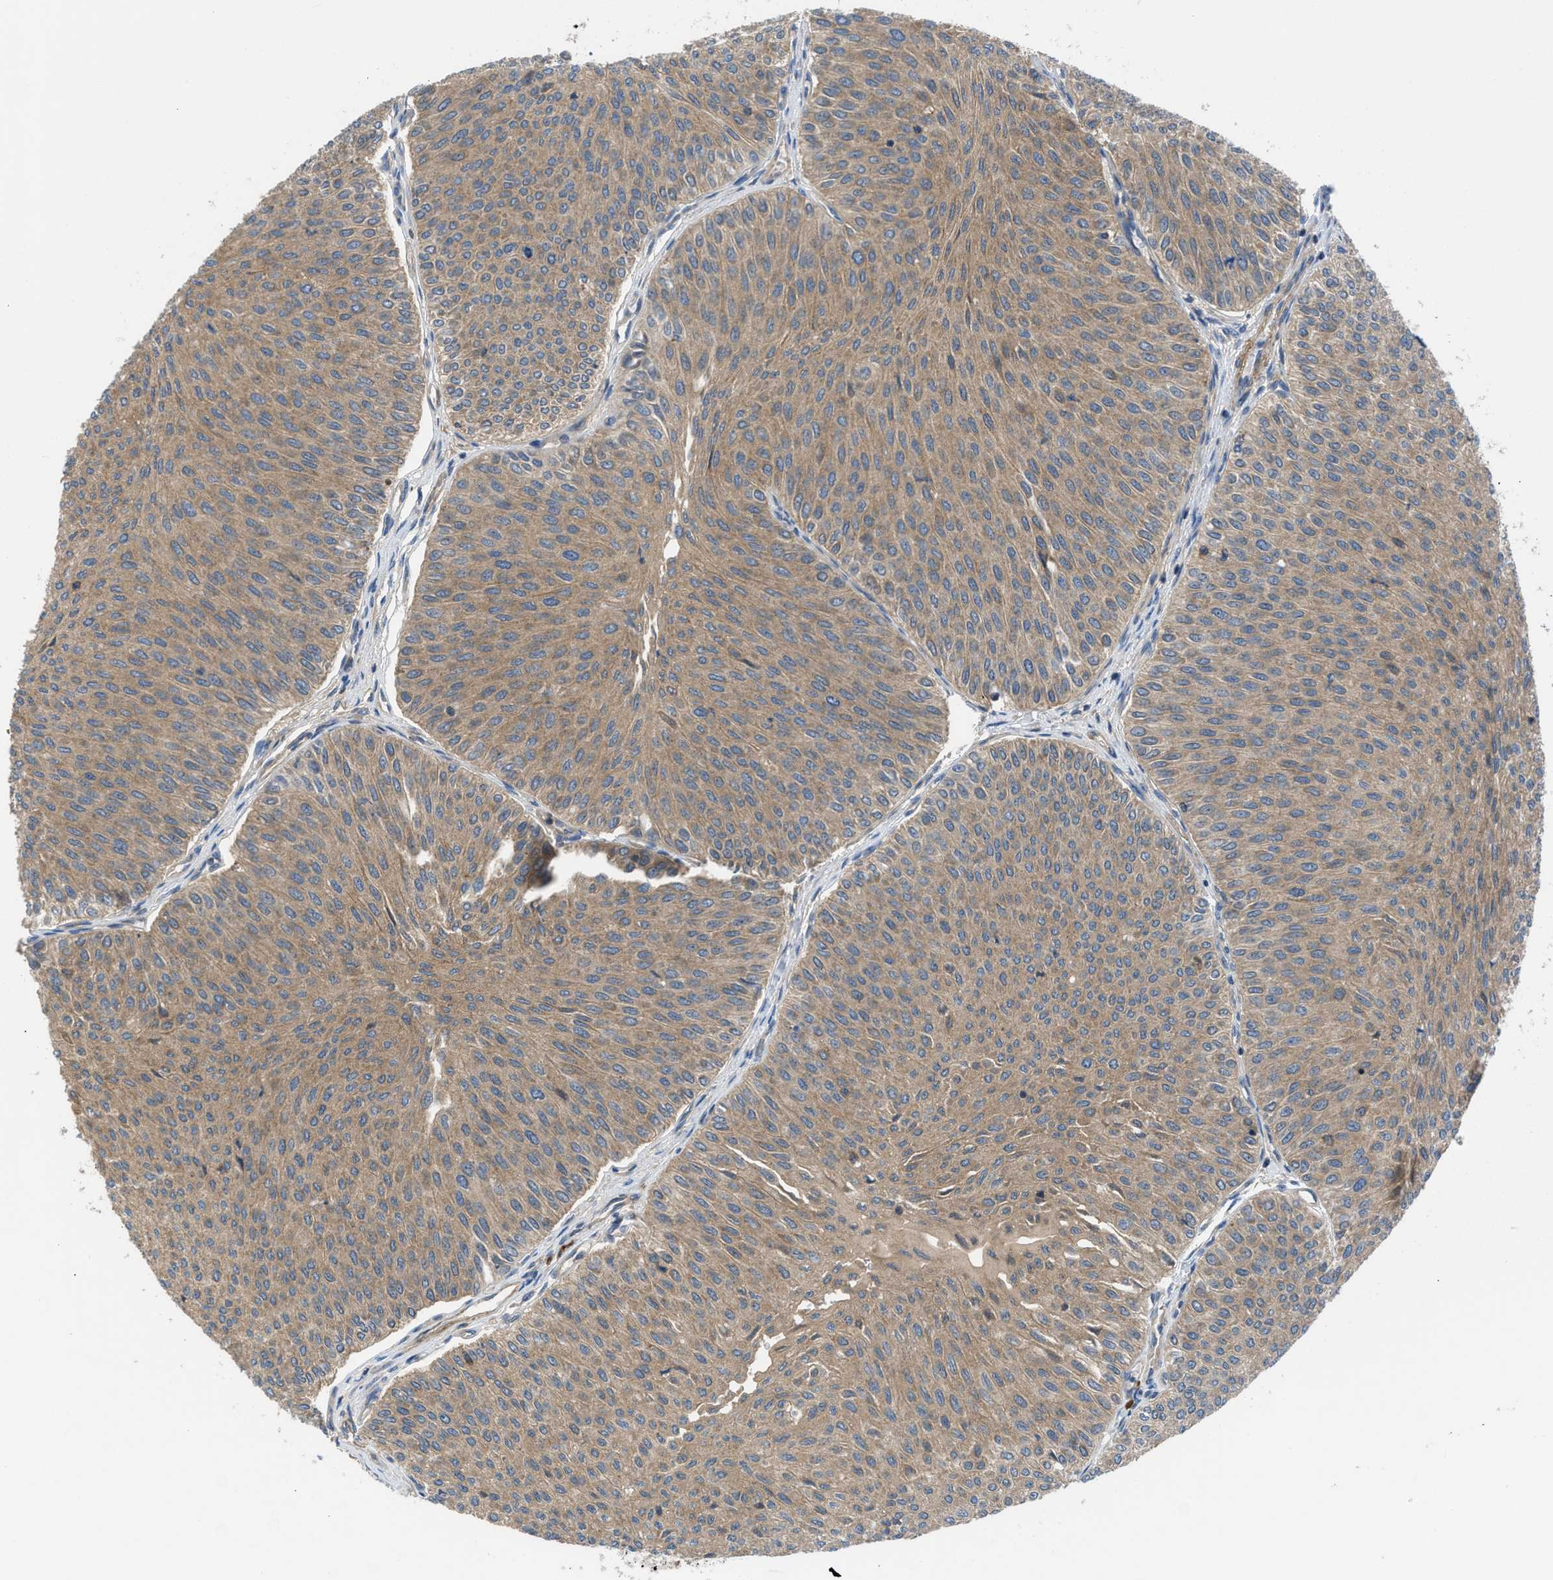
{"staining": {"intensity": "moderate", "quantity": ">75%", "location": "cytoplasmic/membranous"}, "tissue": "urothelial cancer", "cell_type": "Tumor cells", "image_type": "cancer", "snomed": [{"axis": "morphology", "description": "Urothelial carcinoma, Low grade"}, {"axis": "topography", "description": "Urinary bladder"}], "caption": "Urothelial cancer stained with a brown dye displays moderate cytoplasmic/membranous positive expression in approximately >75% of tumor cells.", "gene": "CHKB", "patient": {"sex": "male", "age": 78}}